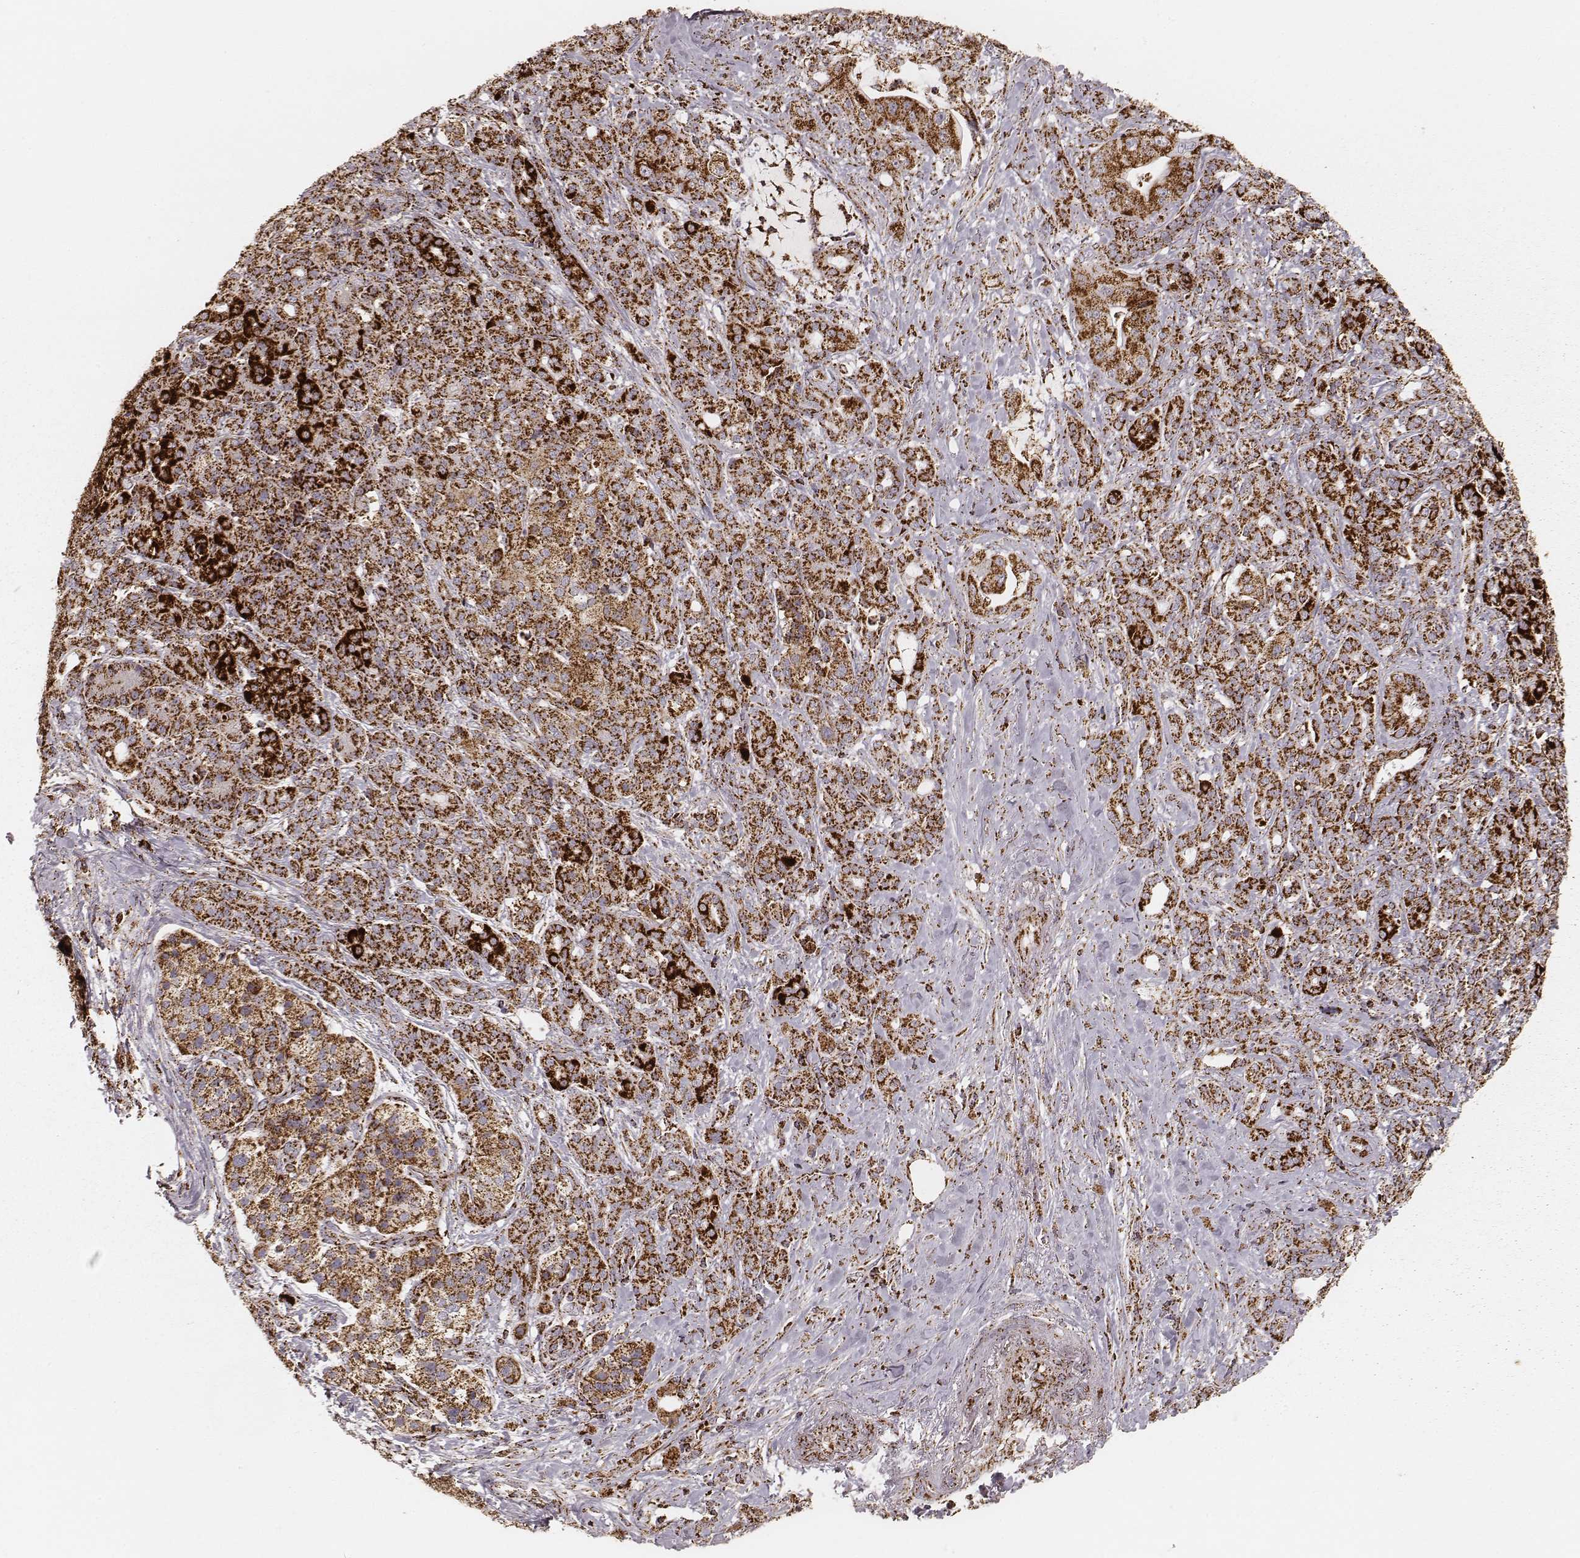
{"staining": {"intensity": "strong", "quantity": ">75%", "location": "cytoplasmic/membranous"}, "tissue": "pancreatic cancer", "cell_type": "Tumor cells", "image_type": "cancer", "snomed": [{"axis": "morphology", "description": "Normal tissue, NOS"}, {"axis": "morphology", "description": "Inflammation, NOS"}, {"axis": "morphology", "description": "Adenocarcinoma, NOS"}, {"axis": "topography", "description": "Pancreas"}], "caption": "Immunohistochemical staining of pancreatic adenocarcinoma exhibits high levels of strong cytoplasmic/membranous protein positivity in approximately >75% of tumor cells.", "gene": "CS", "patient": {"sex": "male", "age": 57}}